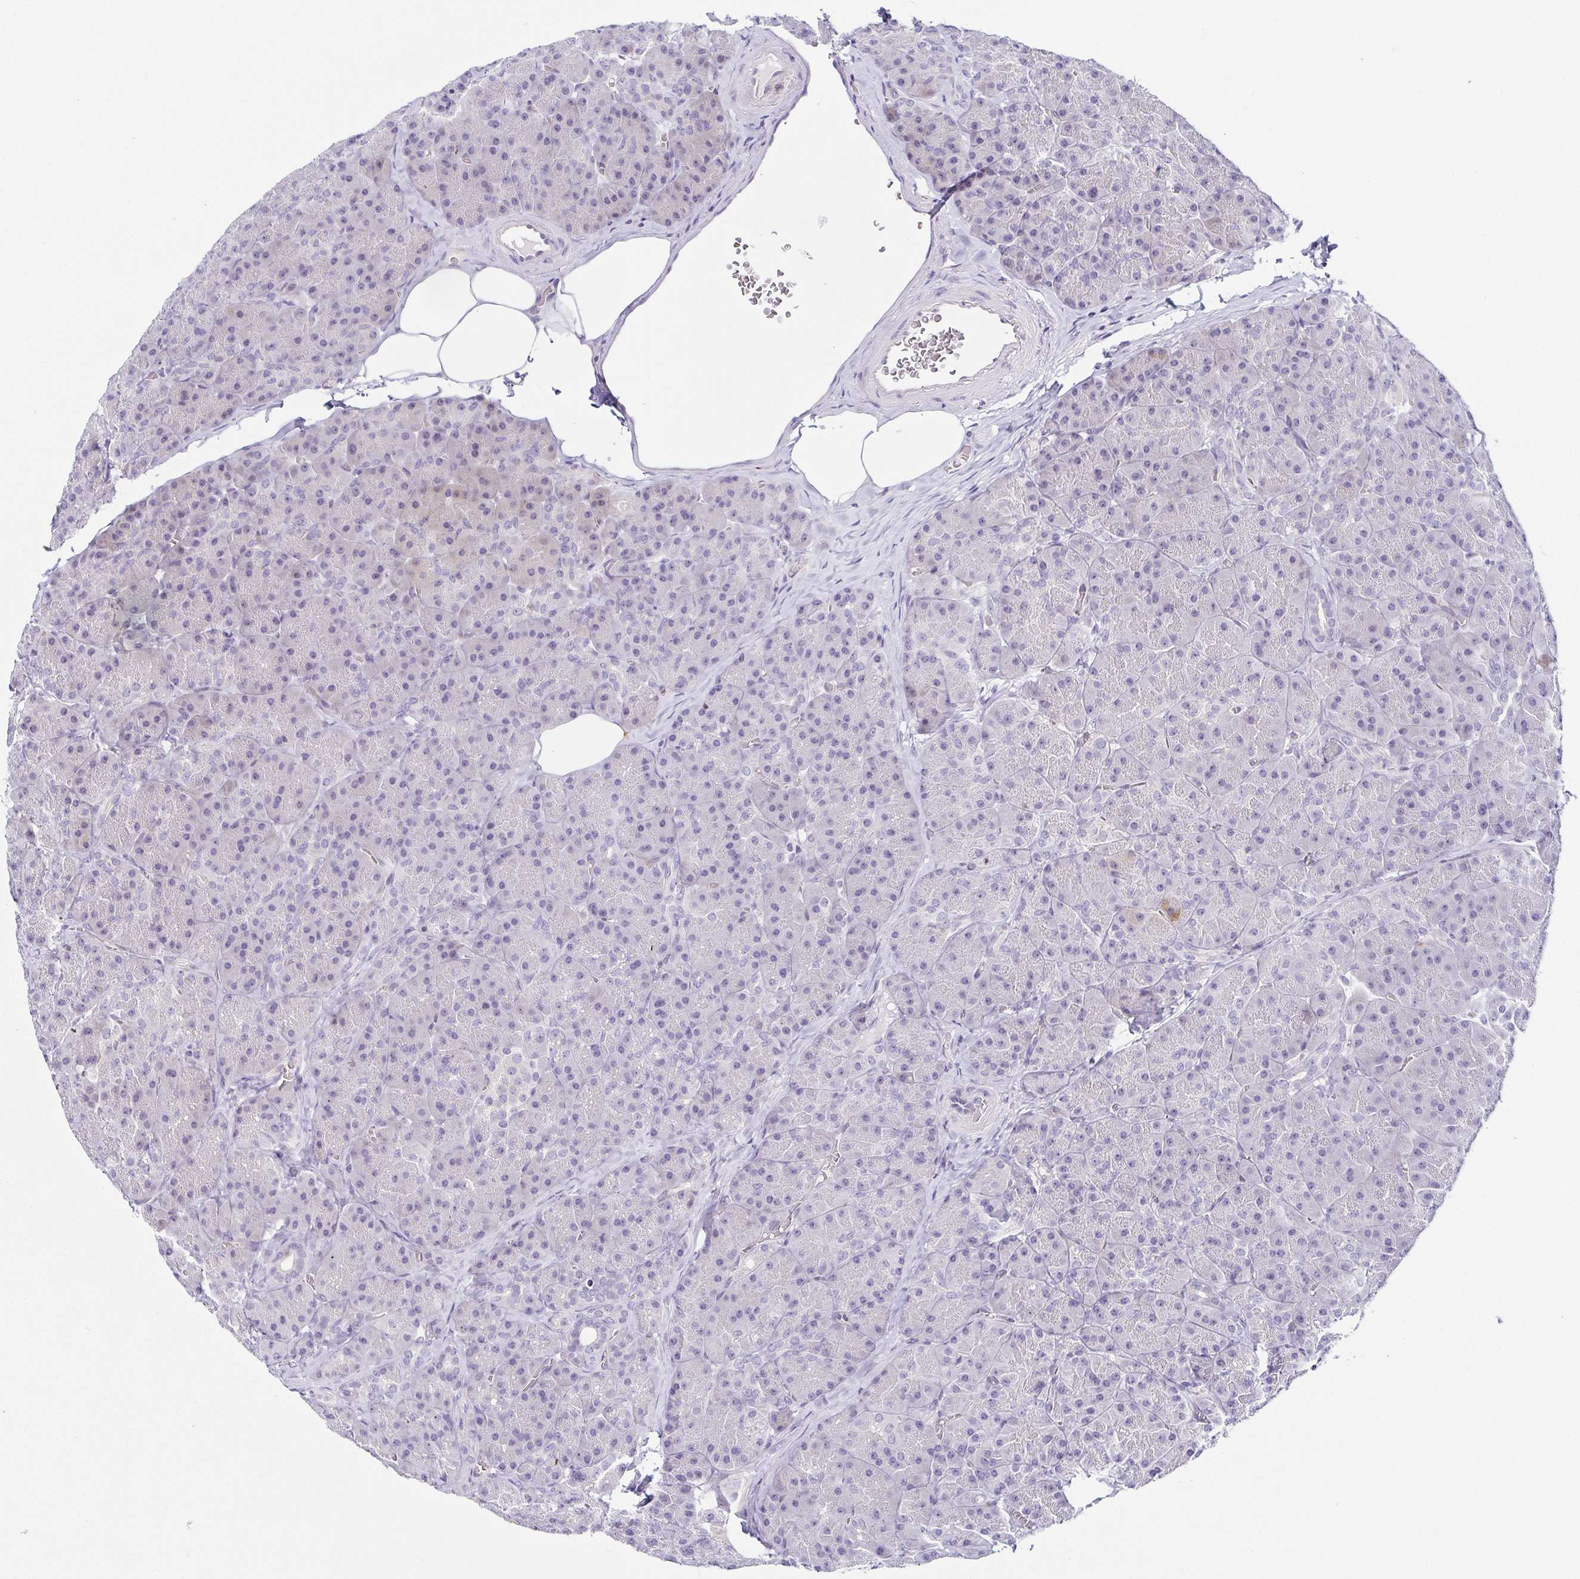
{"staining": {"intensity": "negative", "quantity": "none", "location": "none"}, "tissue": "pancreas", "cell_type": "Exocrine glandular cells", "image_type": "normal", "snomed": [{"axis": "morphology", "description": "Normal tissue, NOS"}, {"axis": "topography", "description": "Pancreas"}], "caption": "An immunohistochemistry (IHC) photomicrograph of normal pancreas is shown. There is no staining in exocrine glandular cells of pancreas.", "gene": "FAM162B", "patient": {"sex": "male", "age": 57}}